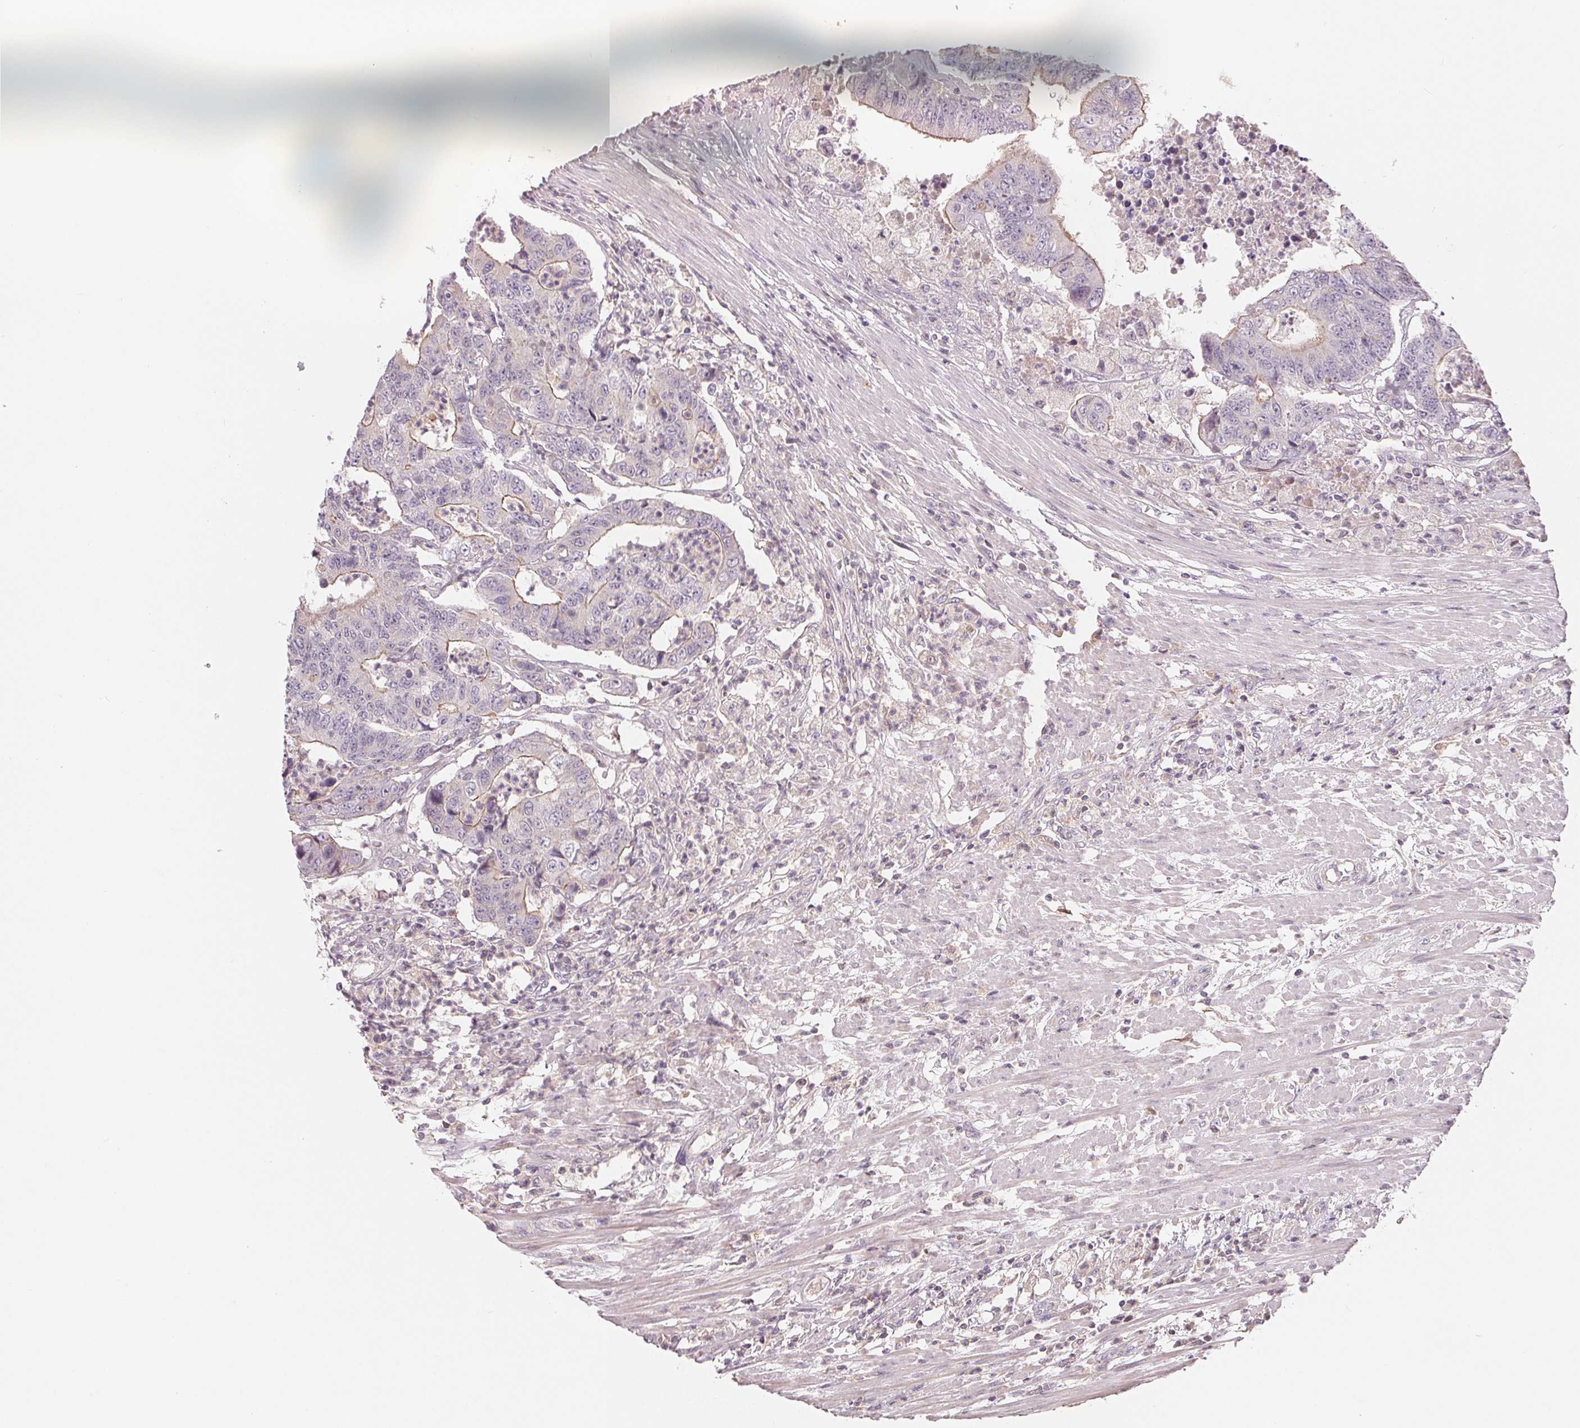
{"staining": {"intensity": "moderate", "quantity": "<25%", "location": "cytoplasmic/membranous"}, "tissue": "colorectal cancer", "cell_type": "Tumor cells", "image_type": "cancer", "snomed": [{"axis": "morphology", "description": "Adenocarcinoma, NOS"}, {"axis": "topography", "description": "Colon"}], "caption": "Immunohistochemical staining of human colorectal cancer shows moderate cytoplasmic/membranous protein expression in about <25% of tumor cells.", "gene": "AQP8", "patient": {"sex": "female", "age": 48}}